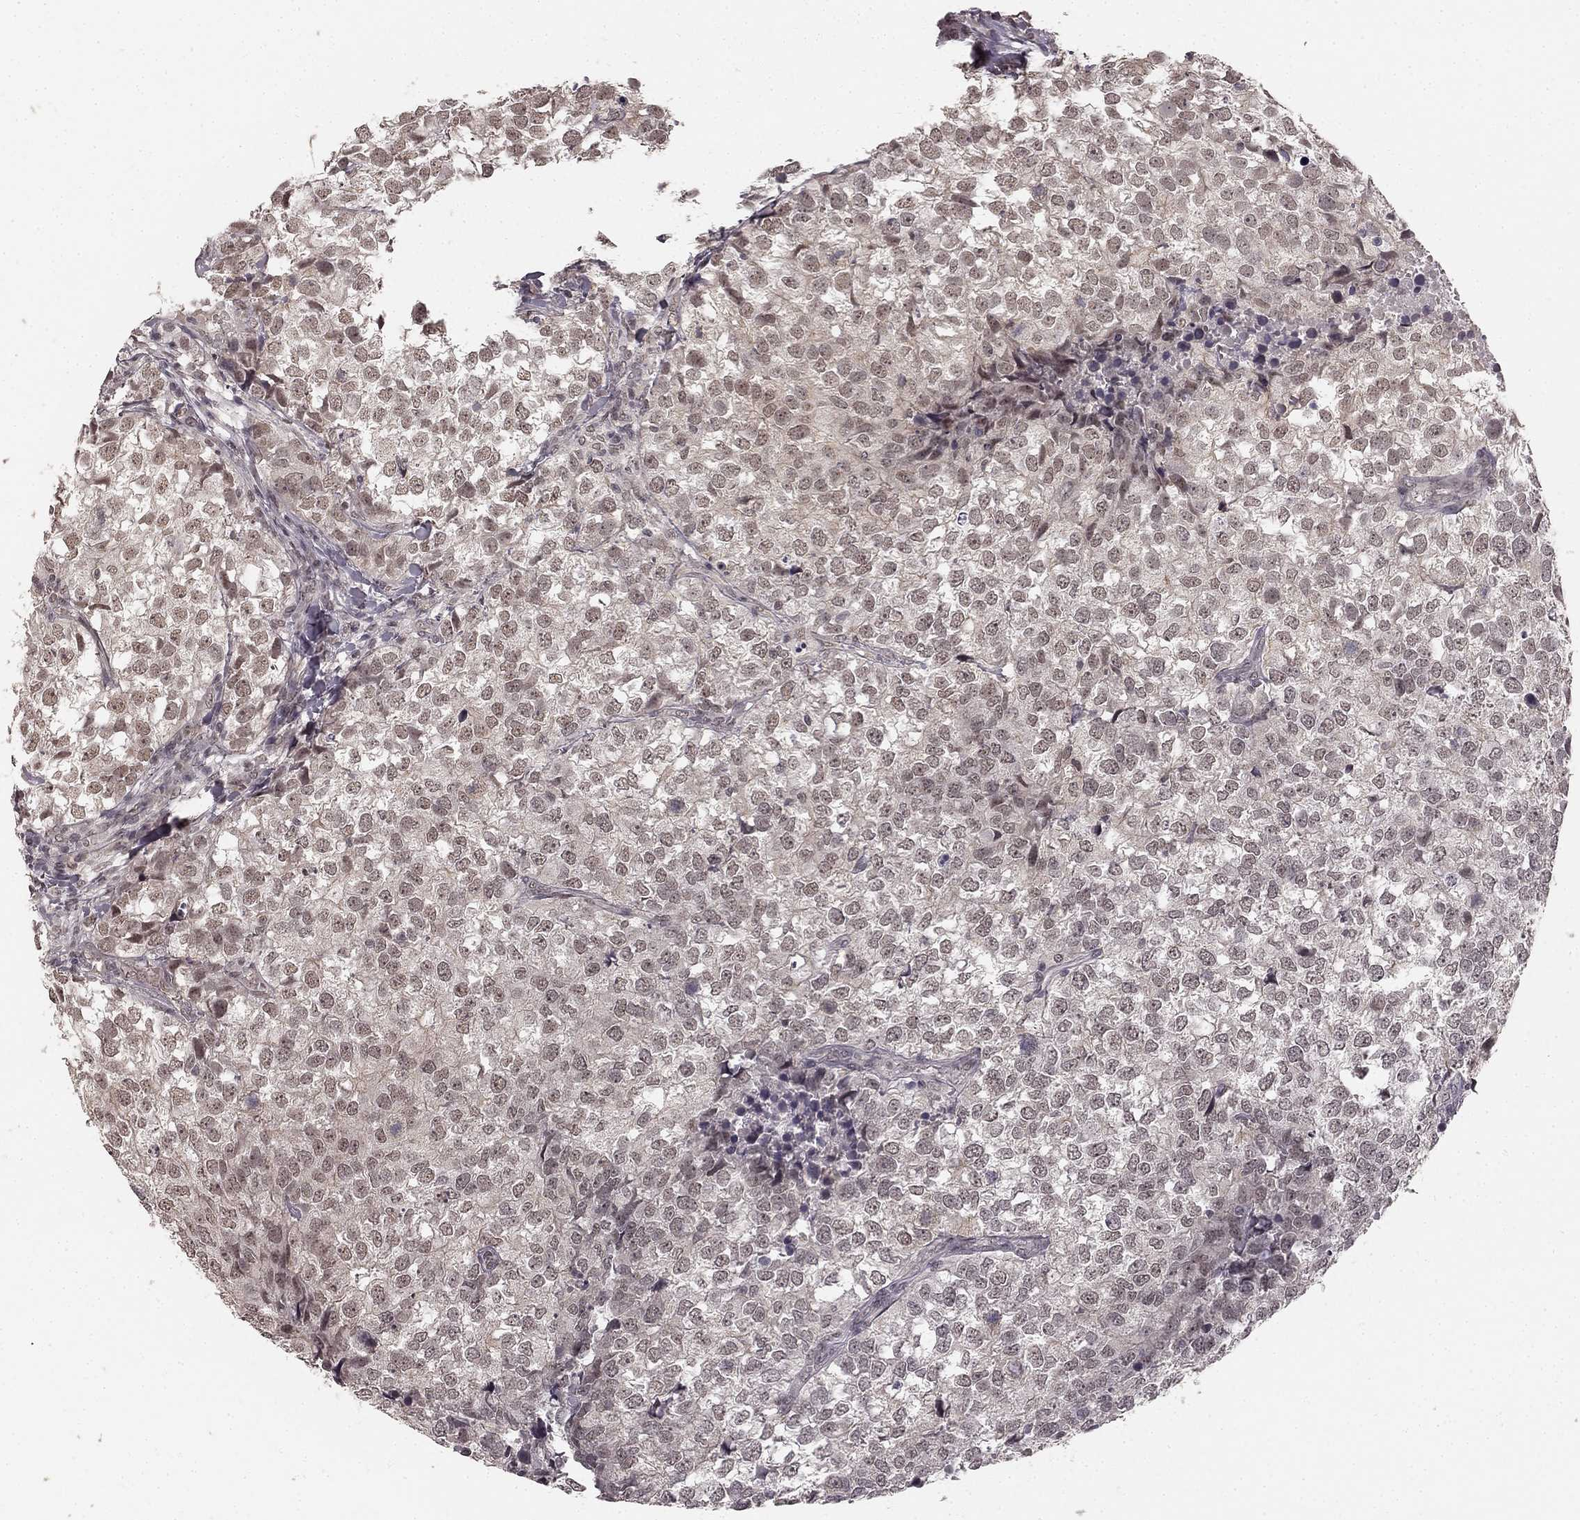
{"staining": {"intensity": "negative", "quantity": "none", "location": "none"}, "tissue": "breast cancer", "cell_type": "Tumor cells", "image_type": "cancer", "snomed": [{"axis": "morphology", "description": "Duct carcinoma"}, {"axis": "topography", "description": "Breast"}], "caption": "Immunohistochemical staining of human breast infiltrating ductal carcinoma displays no significant positivity in tumor cells. (Stains: DAB (3,3'-diaminobenzidine) IHC with hematoxylin counter stain, Microscopy: brightfield microscopy at high magnification).", "gene": "HCN4", "patient": {"sex": "female", "age": 30}}